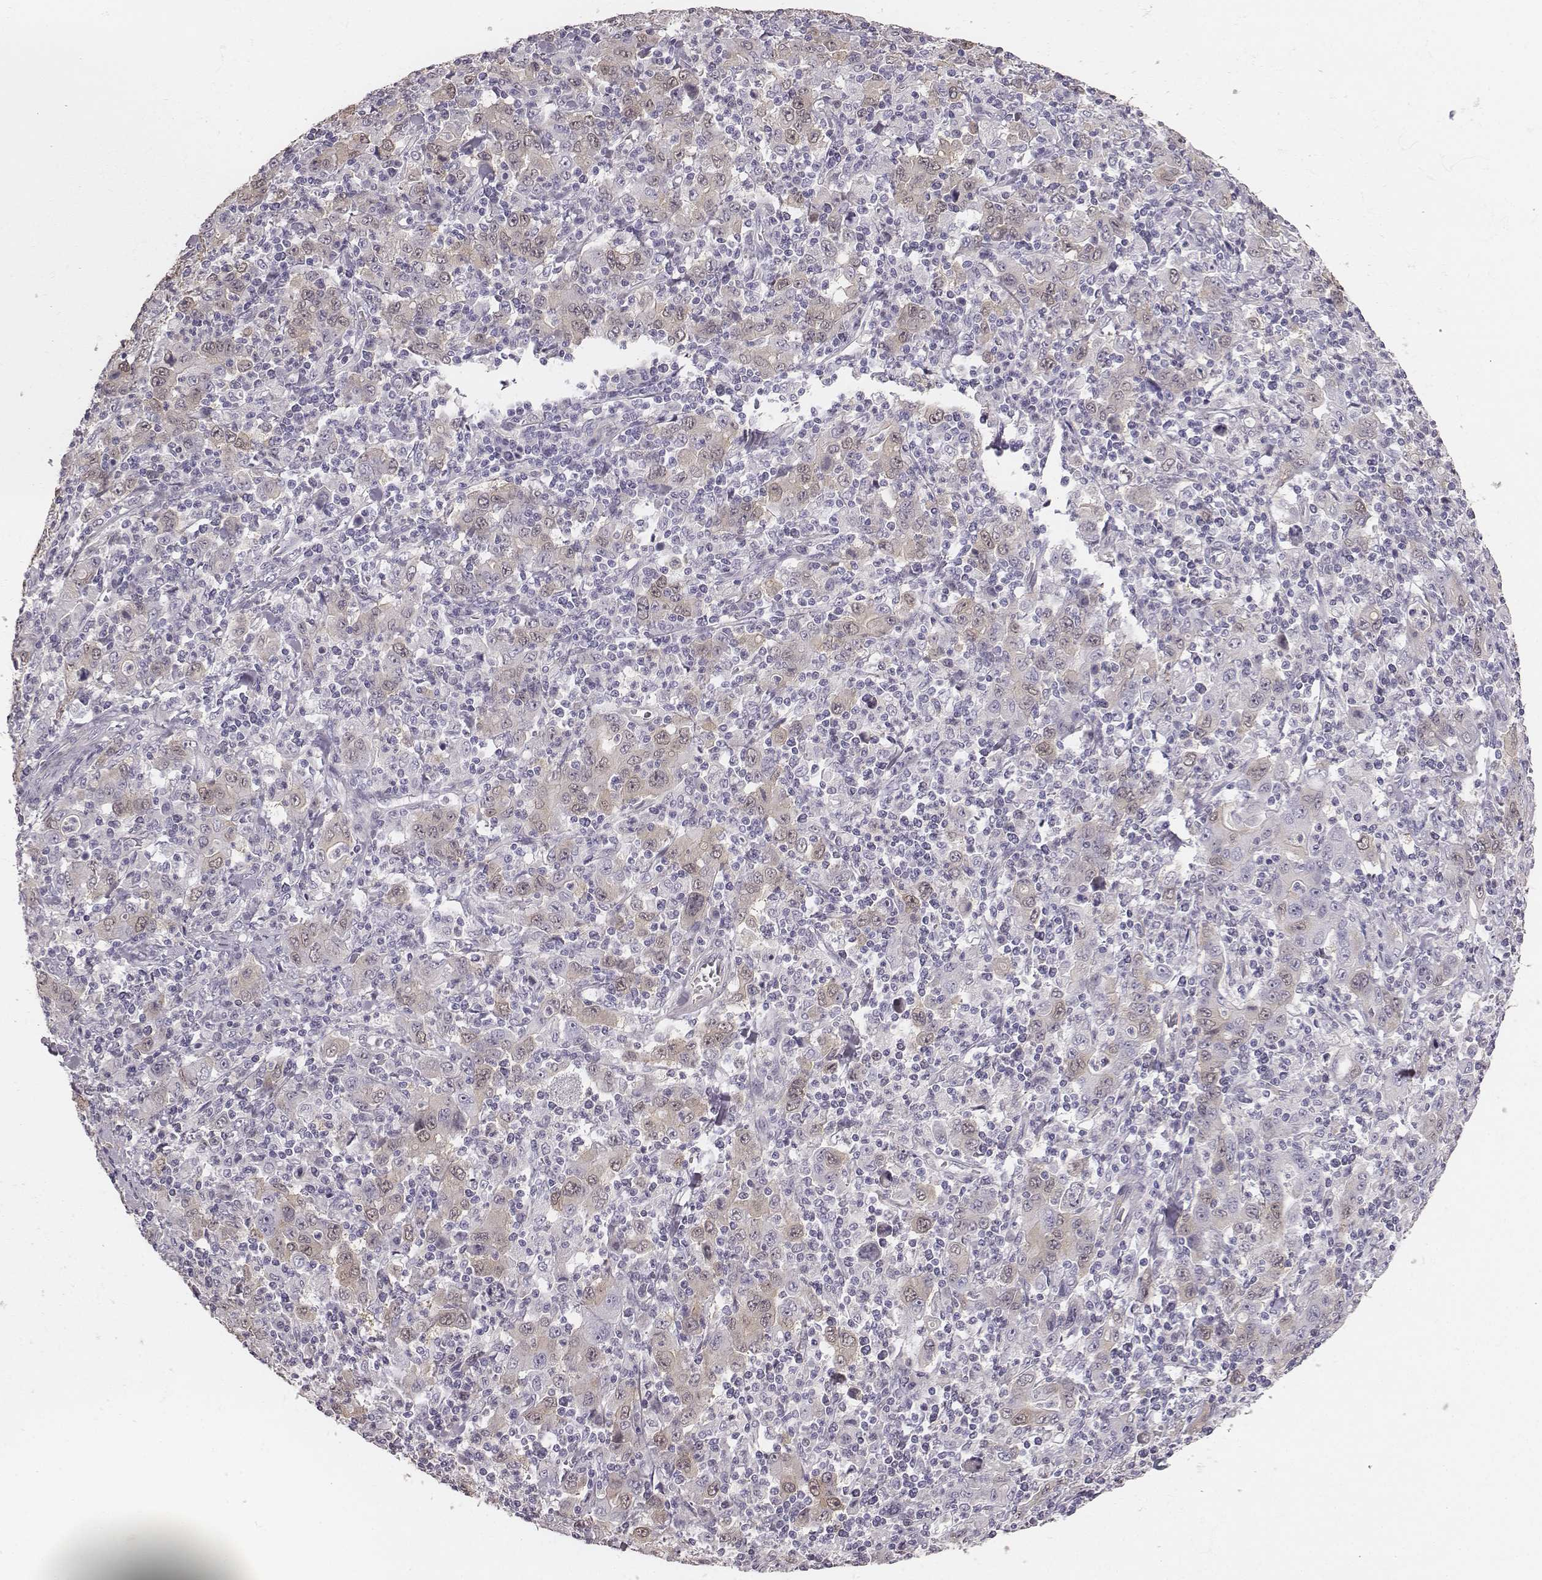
{"staining": {"intensity": "negative", "quantity": "none", "location": "none"}, "tissue": "stomach cancer", "cell_type": "Tumor cells", "image_type": "cancer", "snomed": [{"axis": "morphology", "description": "Adenocarcinoma, NOS"}, {"axis": "topography", "description": "Stomach, upper"}], "caption": "The histopathology image displays no staining of tumor cells in stomach cancer (adenocarcinoma). (DAB immunohistochemistry (IHC) visualized using brightfield microscopy, high magnification).", "gene": "PBK", "patient": {"sex": "male", "age": 69}}